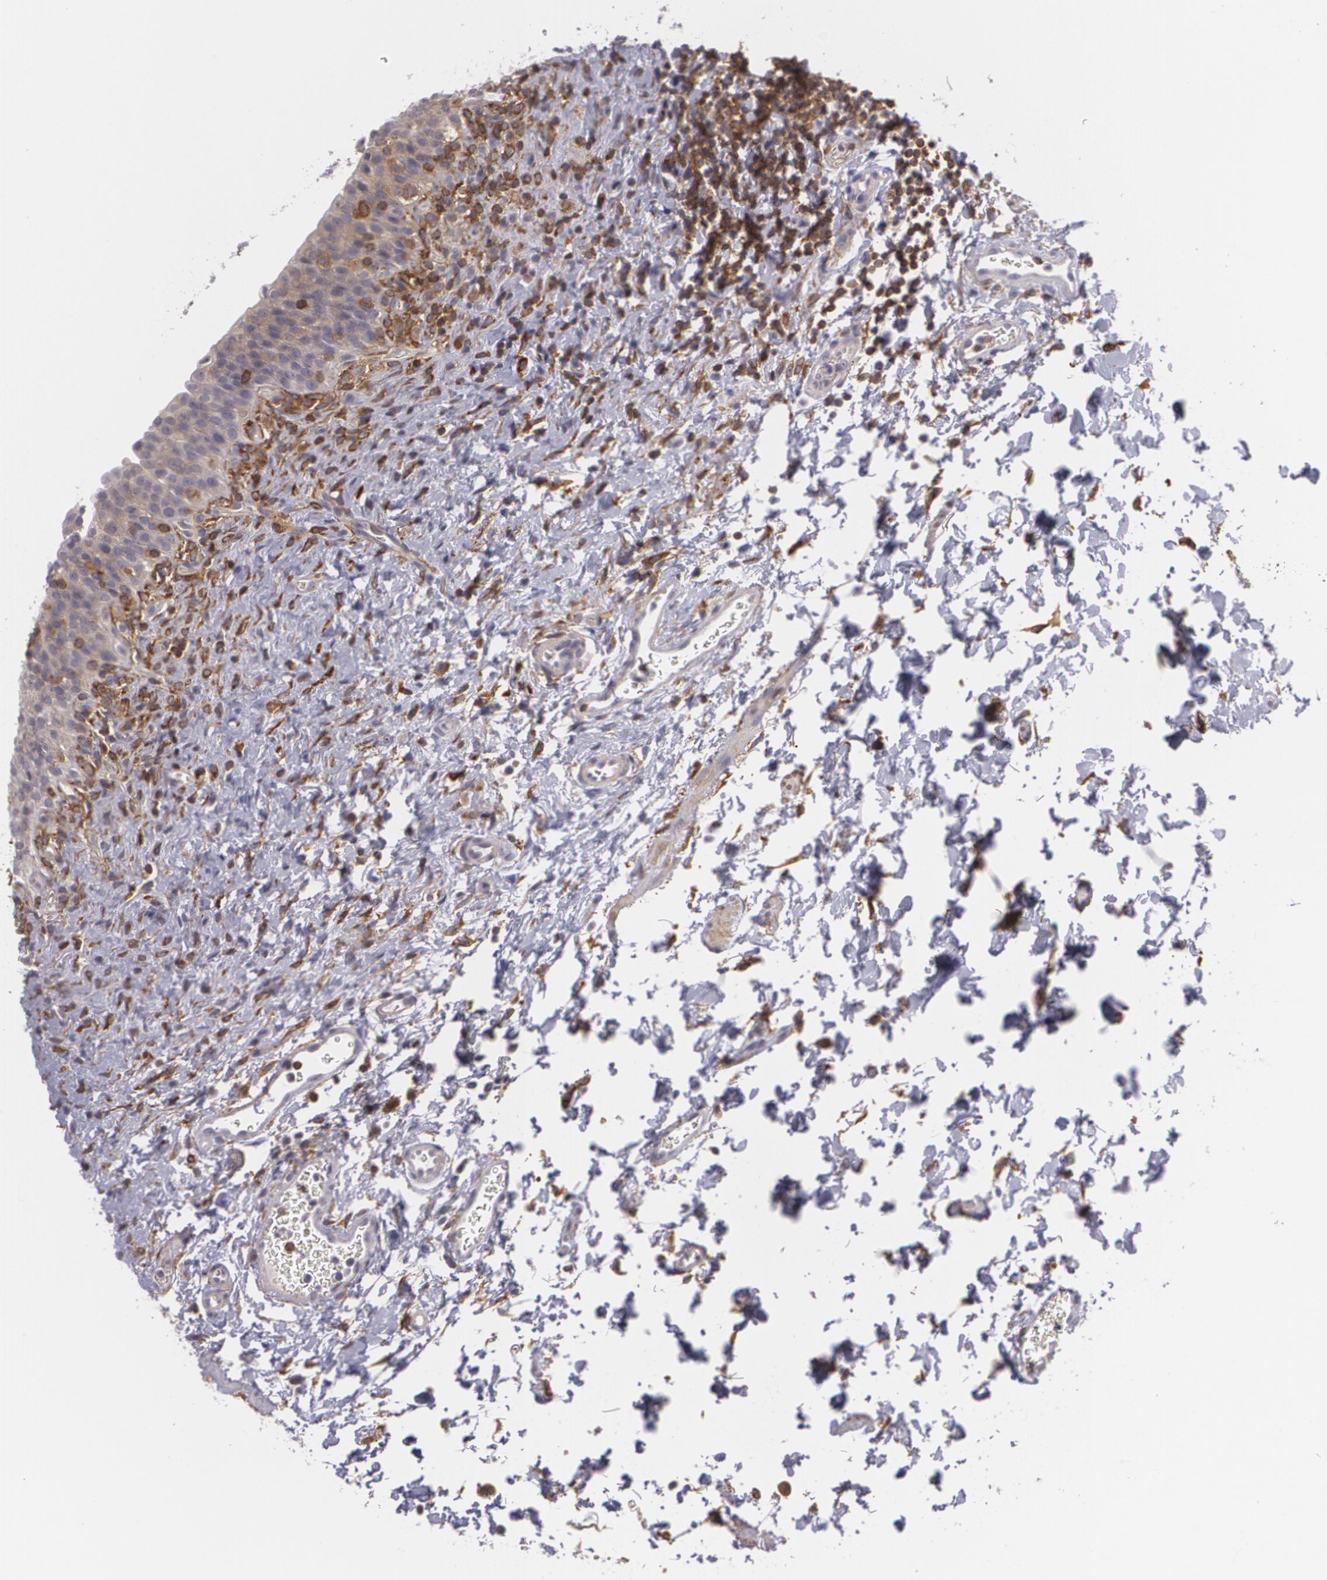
{"staining": {"intensity": "weak", "quantity": "25%-75%", "location": "cytoplasmic/membranous"}, "tissue": "urinary bladder", "cell_type": "Urothelial cells", "image_type": "normal", "snomed": [{"axis": "morphology", "description": "Normal tissue, NOS"}, {"axis": "topography", "description": "Urinary bladder"}], "caption": "Urinary bladder stained with DAB IHC displays low levels of weak cytoplasmic/membranous expression in approximately 25%-75% of urothelial cells. The staining was performed using DAB (3,3'-diaminobenzidine) to visualize the protein expression in brown, while the nuclei were stained in blue with hematoxylin (Magnification: 20x).", "gene": "BIN1", "patient": {"sex": "male", "age": 51}}